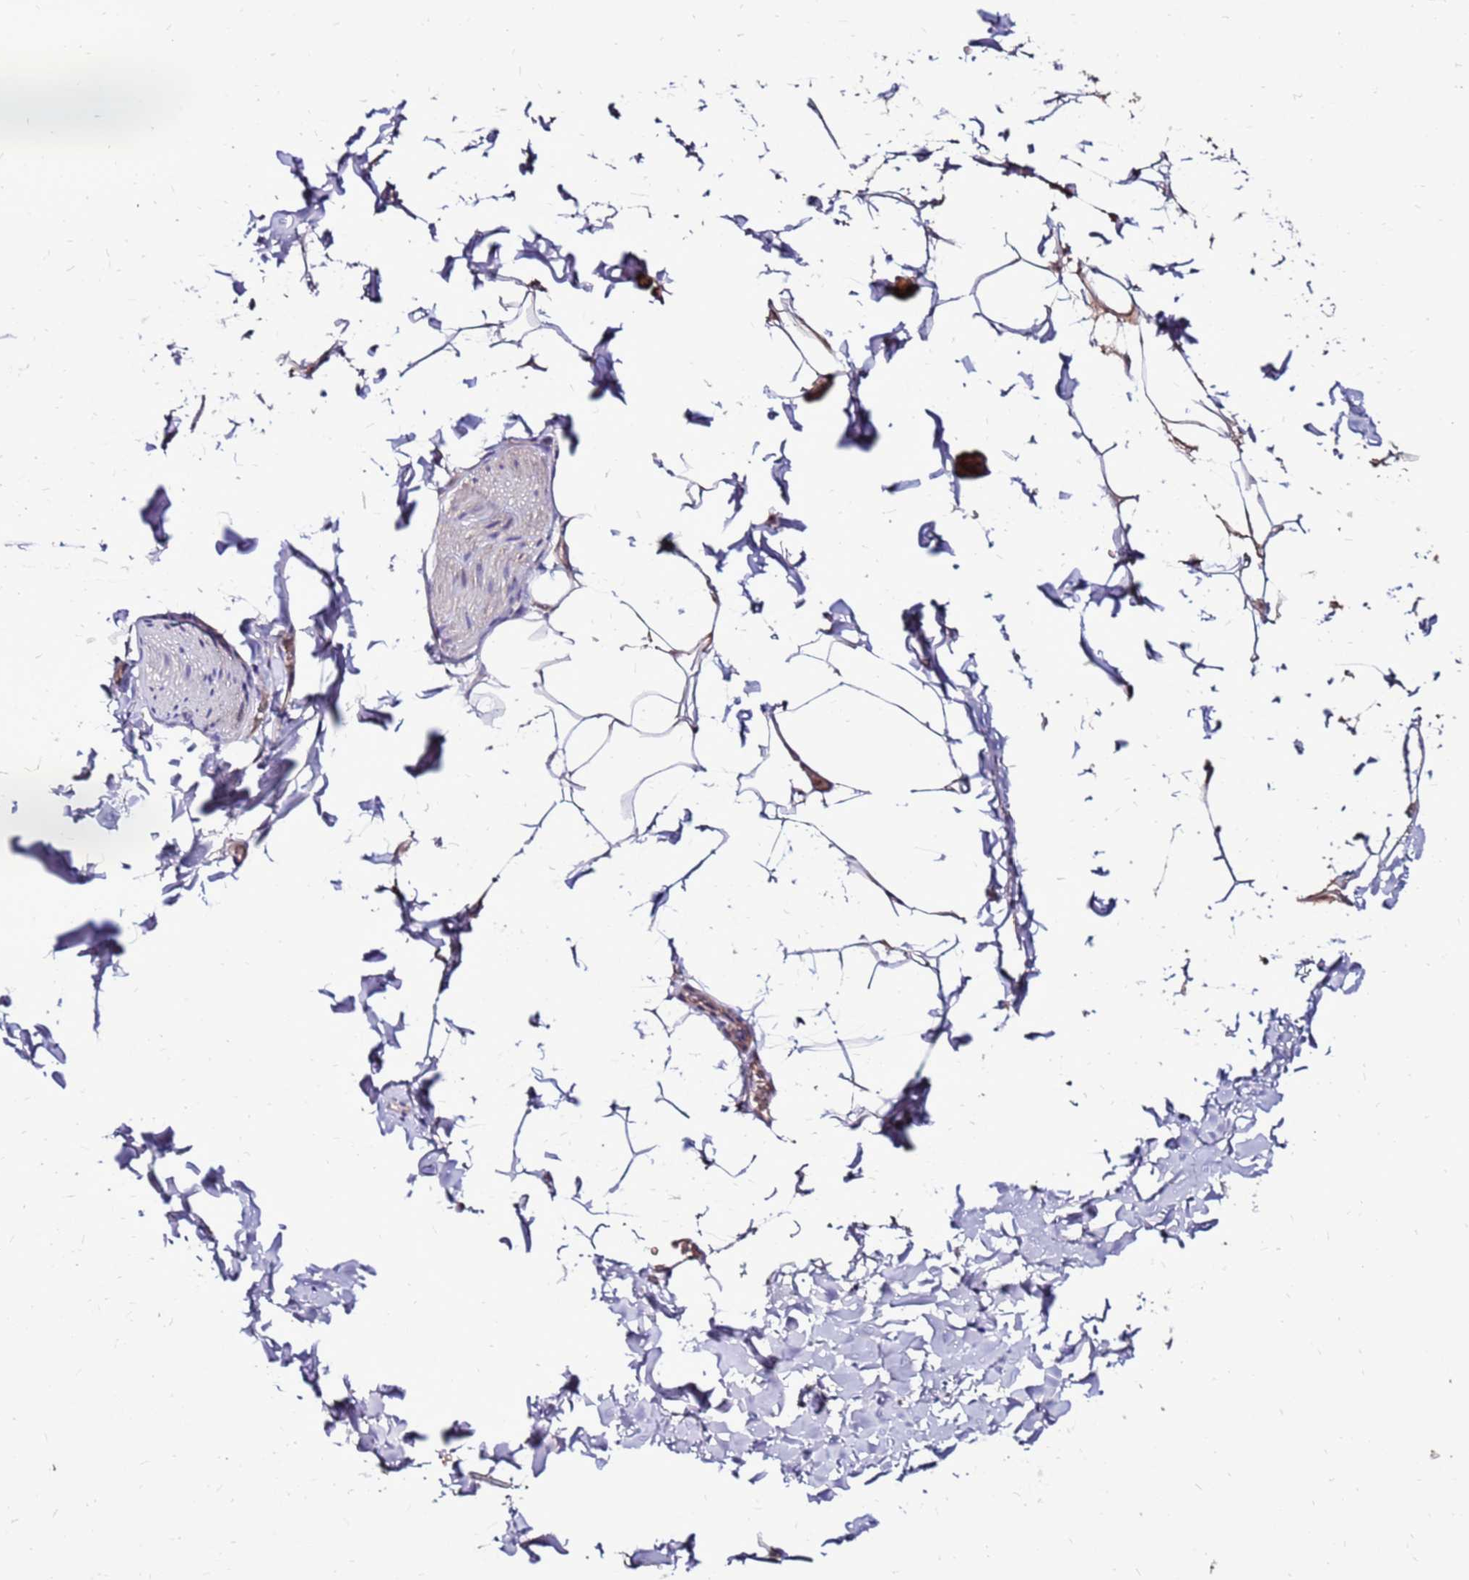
{"staining": {"intensity": "weak", "quantity": ">75%", "location": "cytoplasmic/membranous"}, "tissue": "adipose tissue", "cell_type": "Adipocytes", "image_type": "normal", "snomed": [{"axis": "morphology", "description": "Normal tissue, NOS"}, {"axis": "topography", "description": "Gallbladder"}, {"axis": "topography", "description": "Peripheral nerve tissue"}], "caption": "This micrograph exhibits immunohistochemistry (IHC) staining of normal adipose tissue, with low weak cytoplasmic/membranous staining in about >75% of adipocytes.", "gene": "SPSB3", "patient": {"sex": "male", "age": 38}}